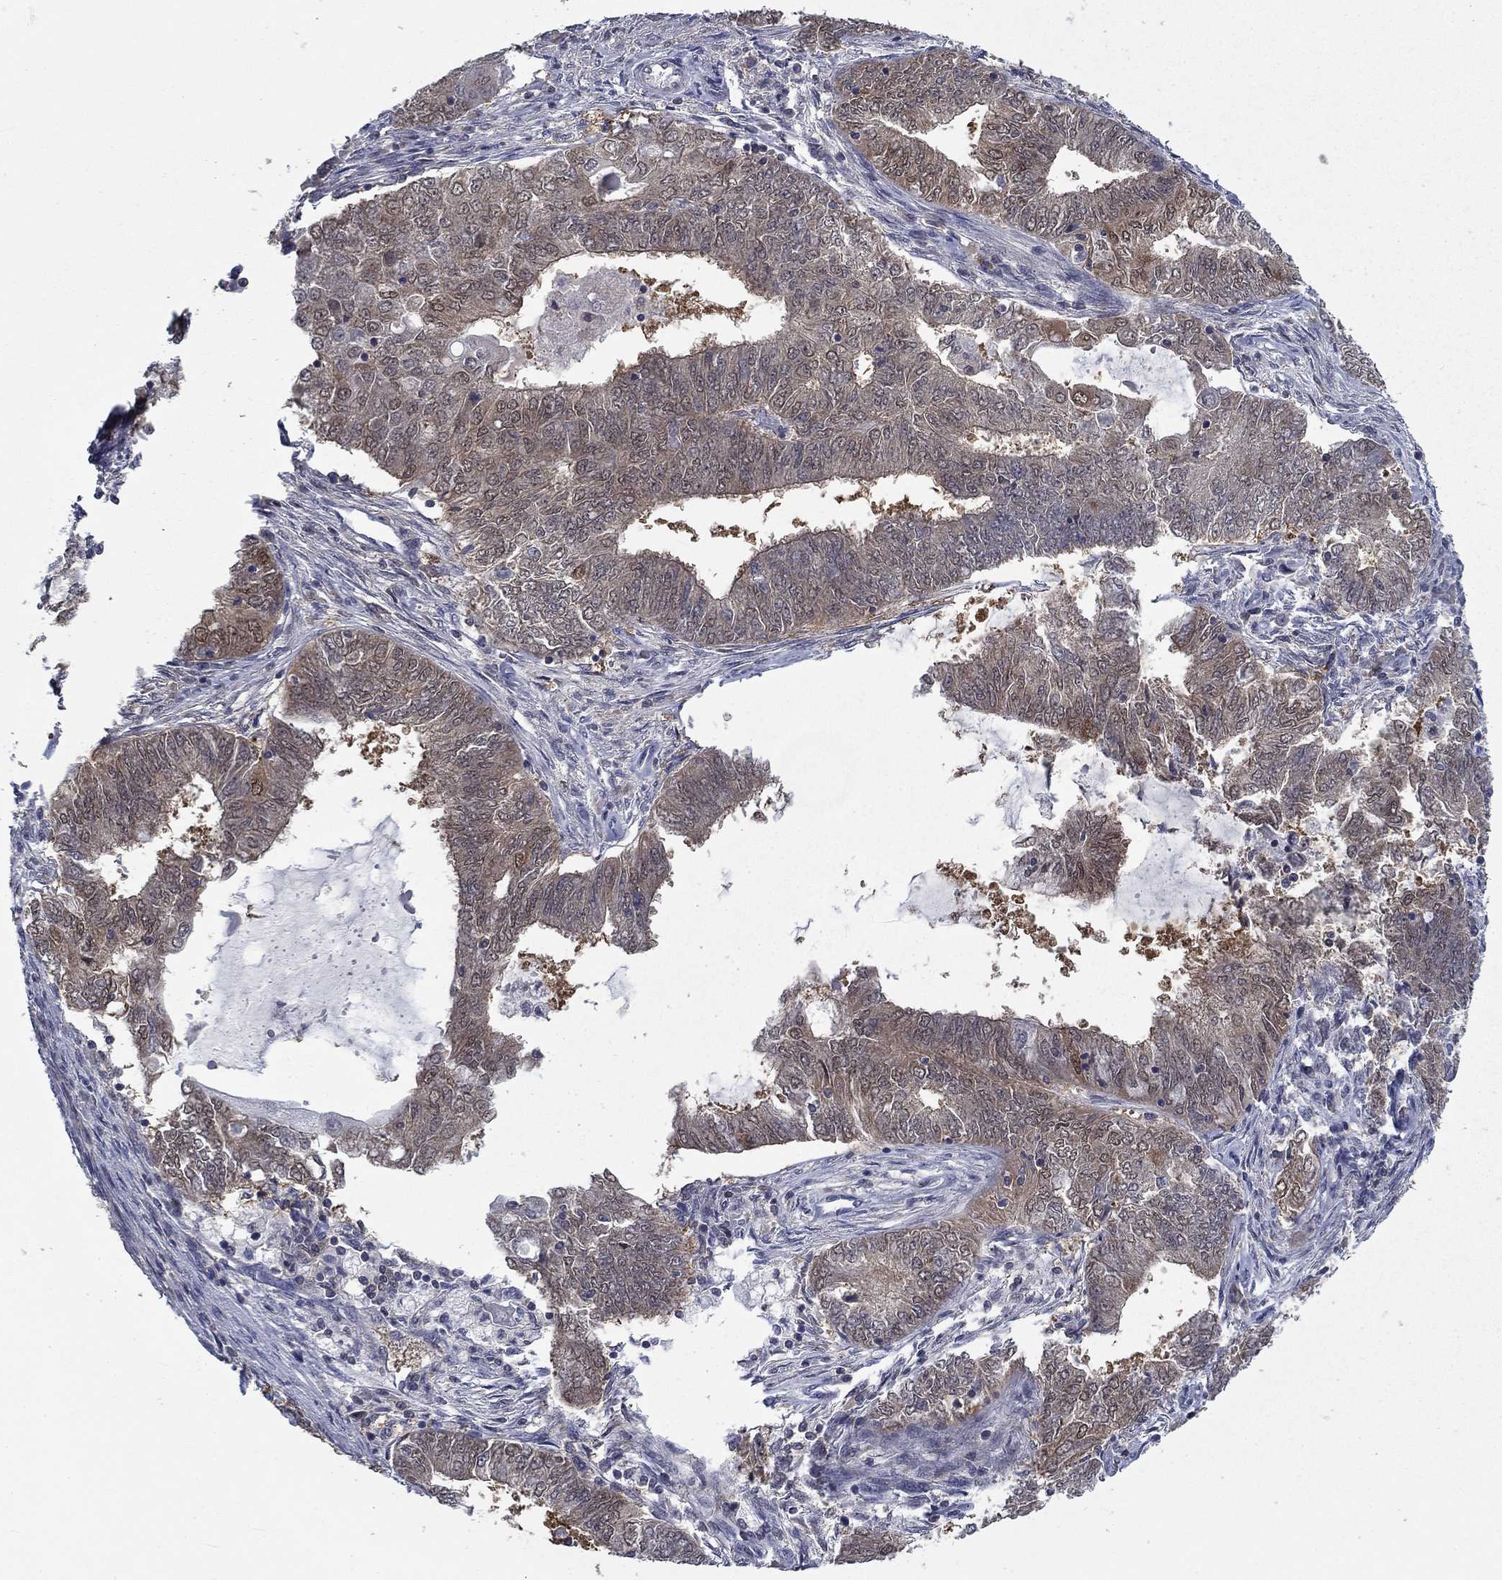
{"staining": {"intensity": "weak", "quantity": "<25%", "location": "cytoplasmic/membranous"}, "tissue": "endometrial cancer", "cell_type": "Tumor cells", "image_type": "cancer", "snomed": [{"axis": "morphology", "description": "Adenocarcinoma, NOS"}, {"axis": "topography", "description": "Endometrium"}], "caption": "This micrograph is of endometrial adenocarcinoma stained with immunohistochemistry to label a protein in brown with the nuclei are counter-stained blue. There is no positivity in tumor cells. Brightfield microscopy of immunohistochemistry stained with DAB (brown) and hematoxylin (blue), captured at high magnification.", "gene": "NIT2", "patient": {"sex": "female", "age": 62}}